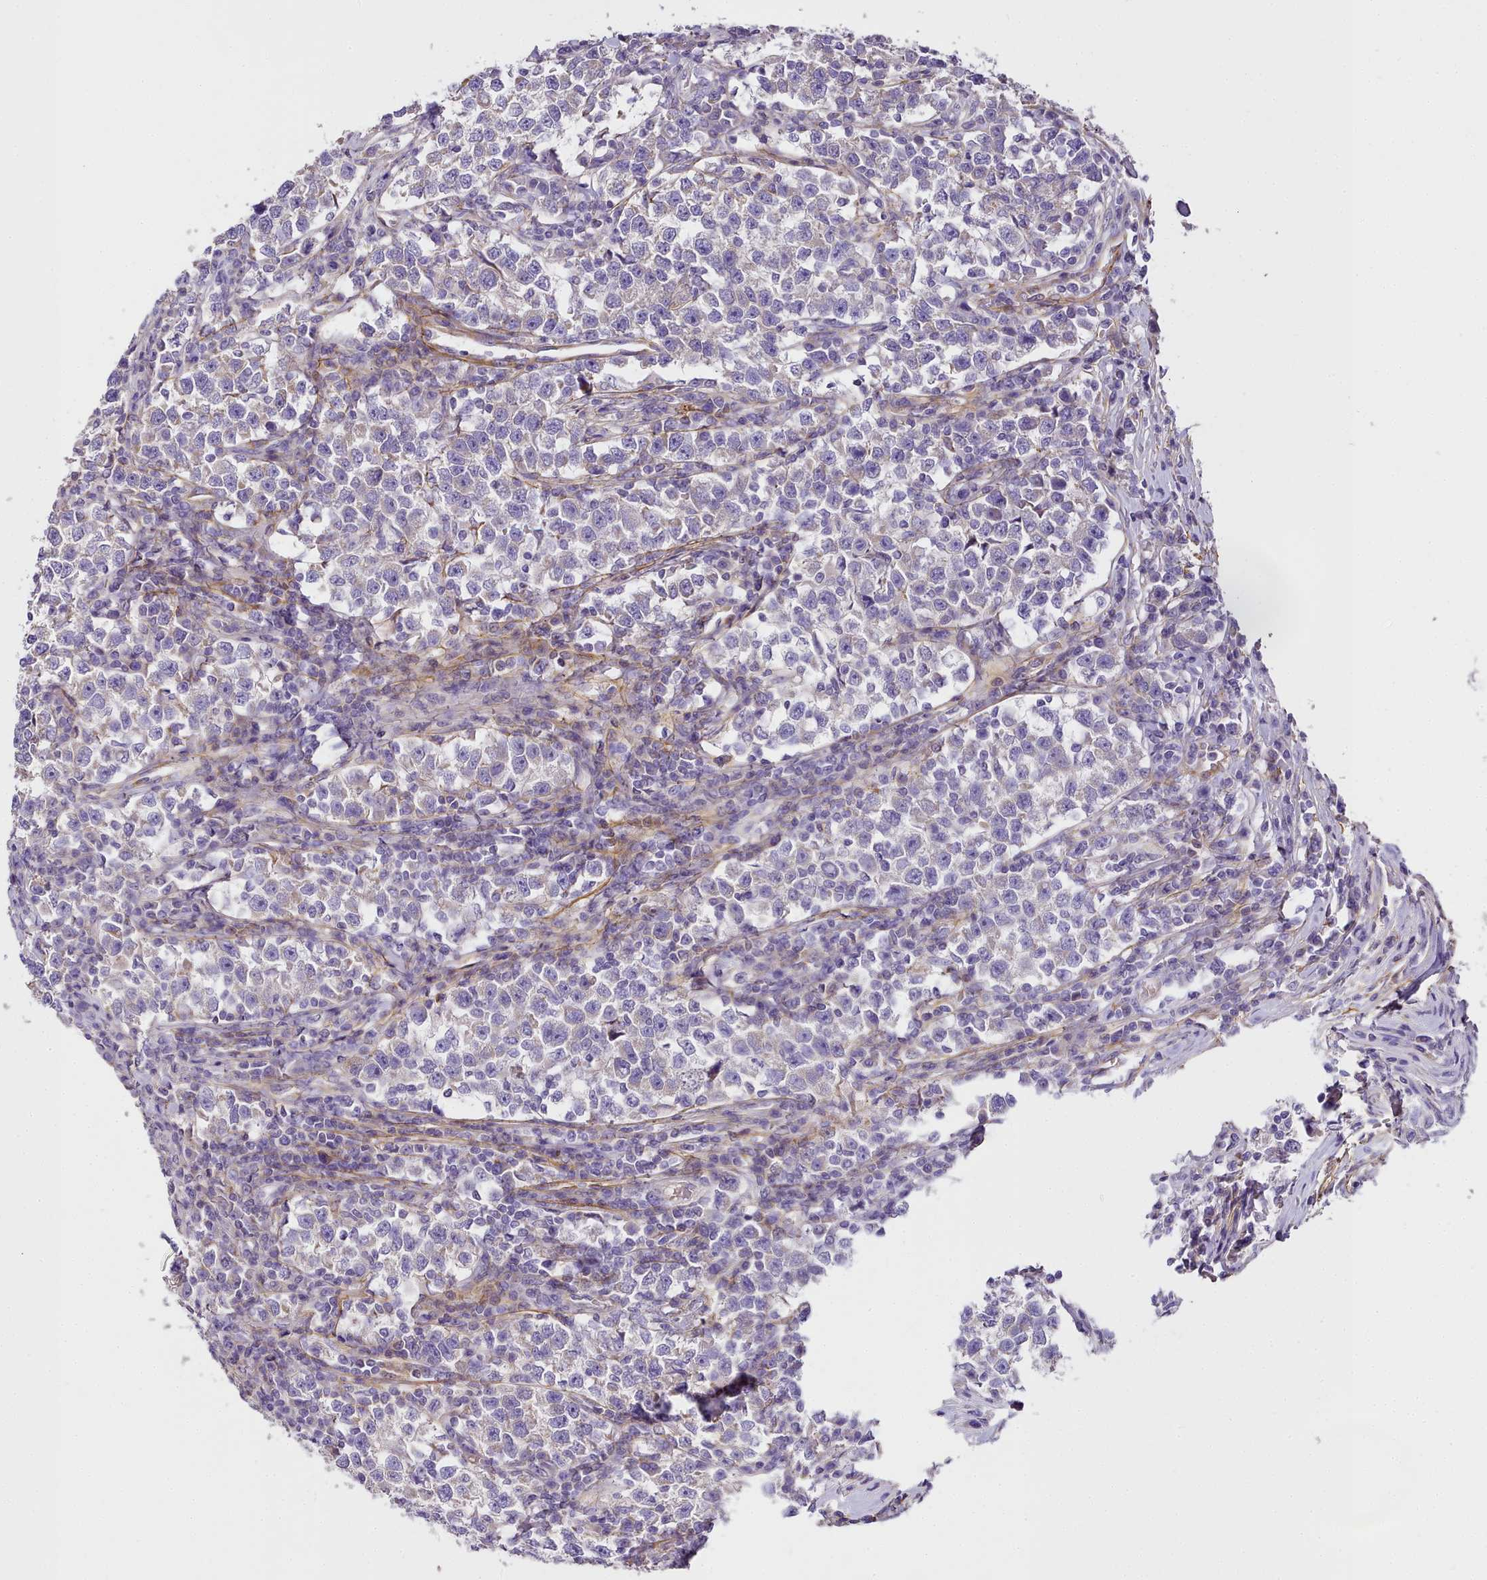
{"staining": {"intensity": "negative", "quantity": "none", "location": "none"}, "tissue": "testis cancer", "cell_type": "Tumor cells", "image_type": "cancer", "snomed": [{"axis": "morphology", "description": "Normal tissue, NOS"}, {"axis": "morphology", "description": "Seminoma, NOS"}, {"axis": "topography", "description": "Testis"}], "caption": "This micrograph is of testis seminoma stained with immunohistochemistry to label a protein in brown with the nuclei are counter-stained blue. There is no expression in tumor cells. Brightfield microscopy of immunohistochemistry stained with DAB (3,3'-diaminobenzidine) (brown) and hematoxylin (blue), captured at high magnification.", "gene": "NBPF1", "patient": {"sex": "male", "age": 43}}